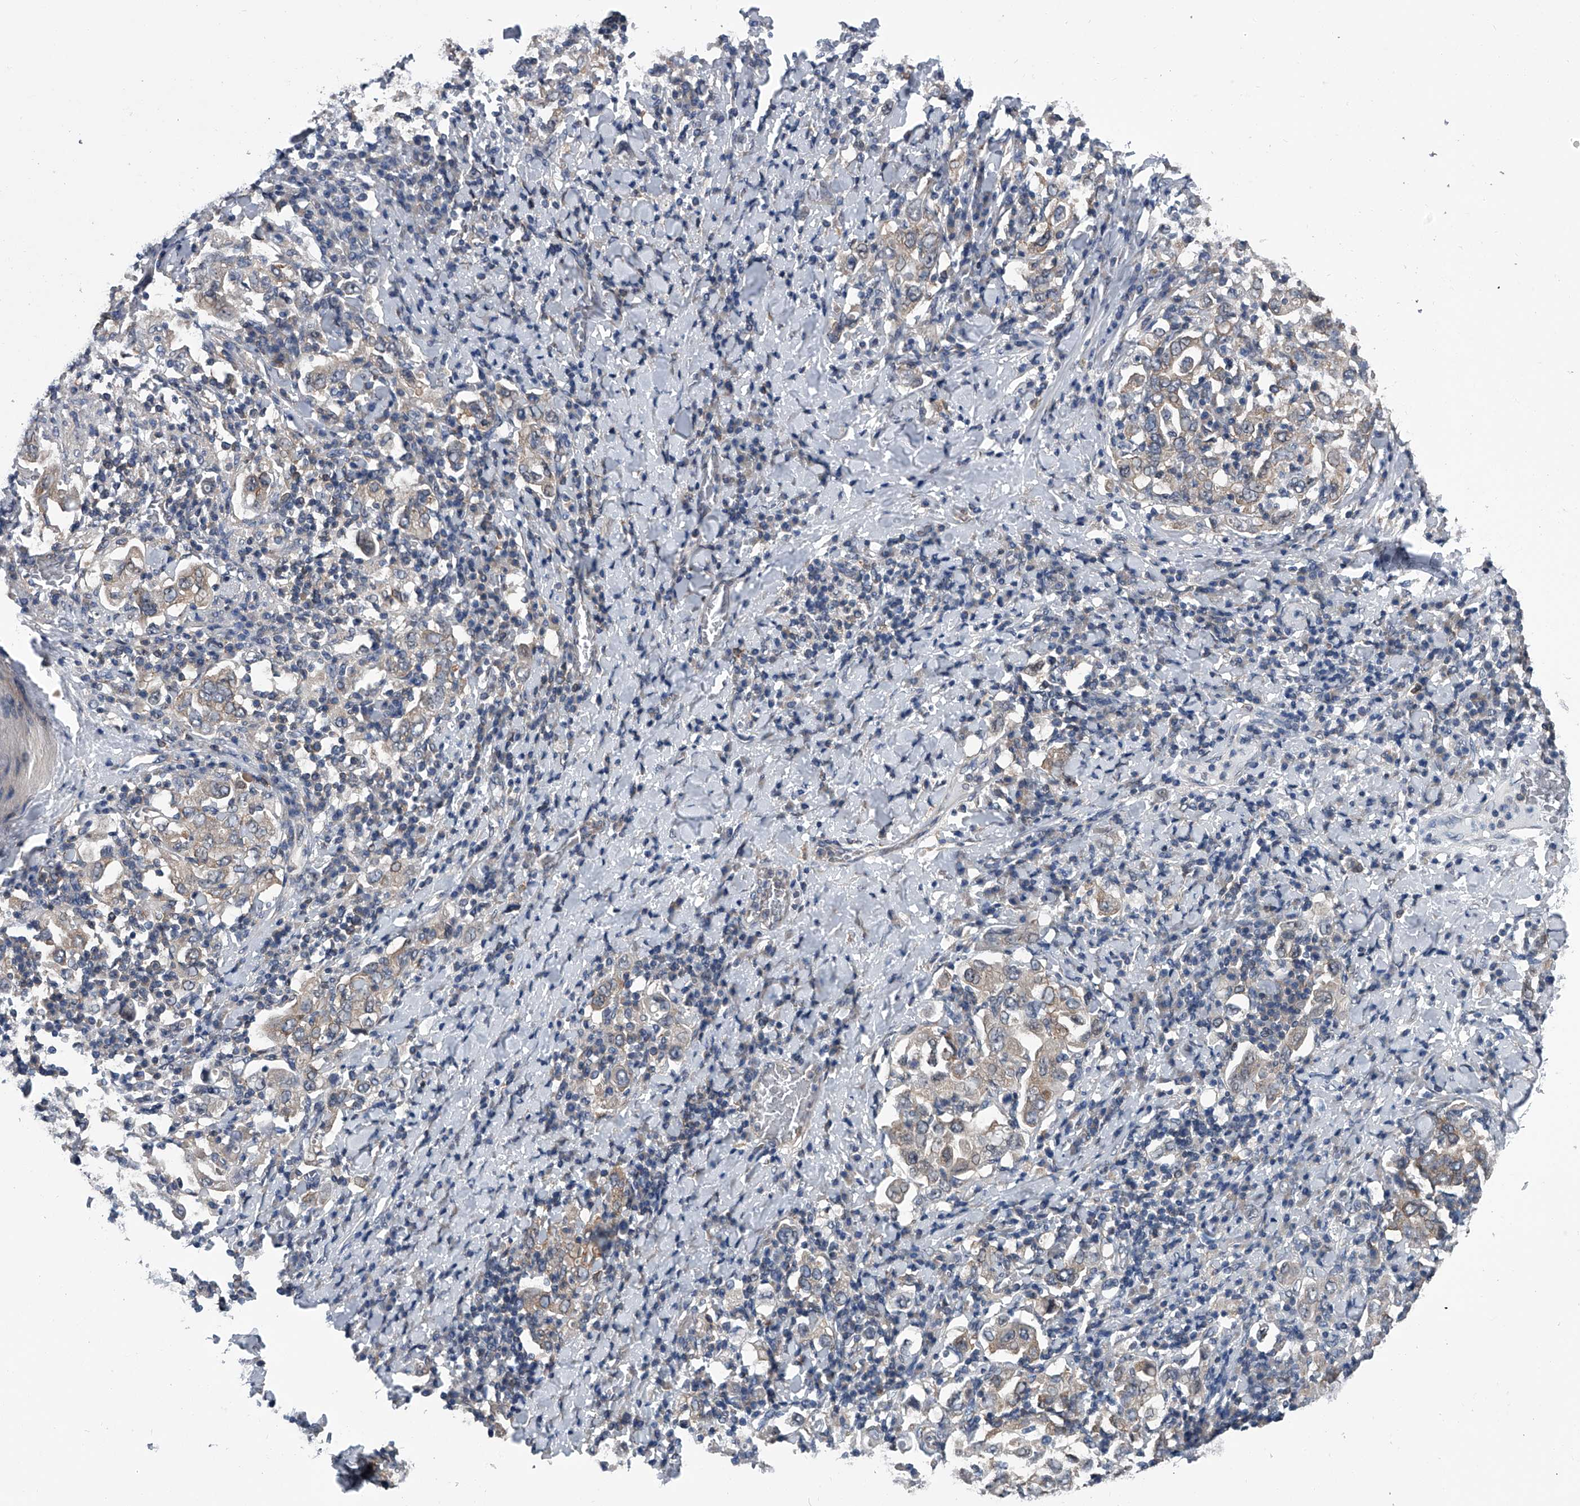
{"staining": {"intensity": "moderate", "quantity": "25%-75%", "location": "cytoplasmic/membranous"}, "tissue": "stomach cancer", "cell_type": "Tumor cells", "image_type": "cancer", "snomed": [{"axis": "morphology", "description": "Adenocarcinoma, NOS"}, {"axis": "topography", "description": "Stomach, upper"}], "caption": "IHC (DAB (3,3'-diaminobenzidine)) staining of stomach adenocarcinoma reveals moderate cytoplasmic/membranous protein positivity in approximately 25%-75% of tumor cells.", "gene": "PPP2R5D", "patient": {"sex": "male", "age": 62}}